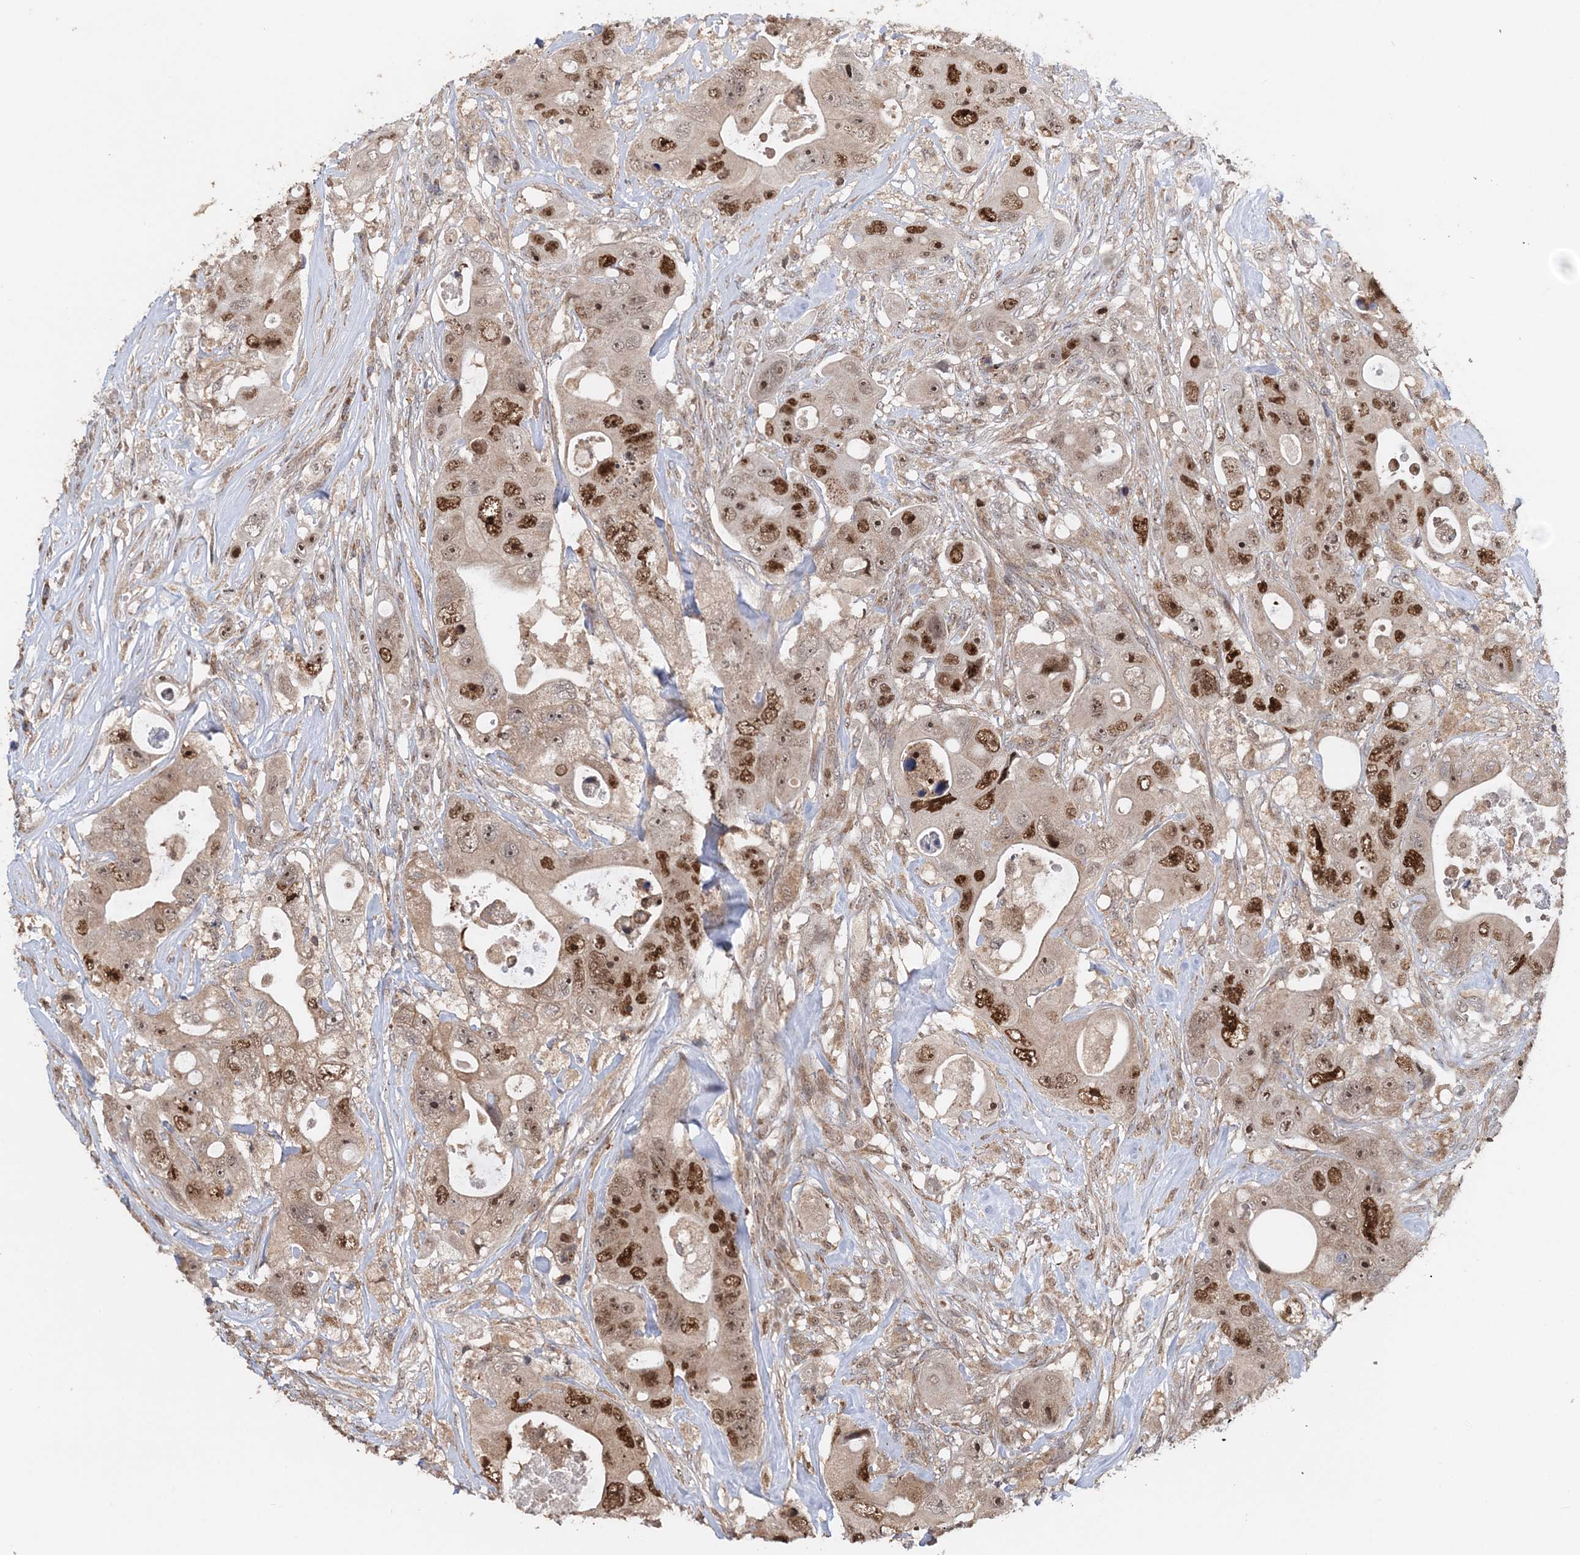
{"staining": {"intensity": "moderate", "quantity": ">75%", "location": "nuclear"}, "tissue": "colorectal cancer", "cell_type": "Tumor cells", "image_type": "cancer", "snomed": [{"axis": "morphology", "description": "Adenocarcinoma, NOS"}, {"axis": "topography", "description": "Colon"}], "caption": "A brown stain highlights moderate nuclear positivity of a protein in adenocarcinoma (colorectal) tumor cells. The protein of interest is stained brown, and the nuclei are stained in blue (DAB IHC with brightfield microscopy, high magnification).", "gene": "KIF4A", "patient": {"sex": "female", "age": 46}}